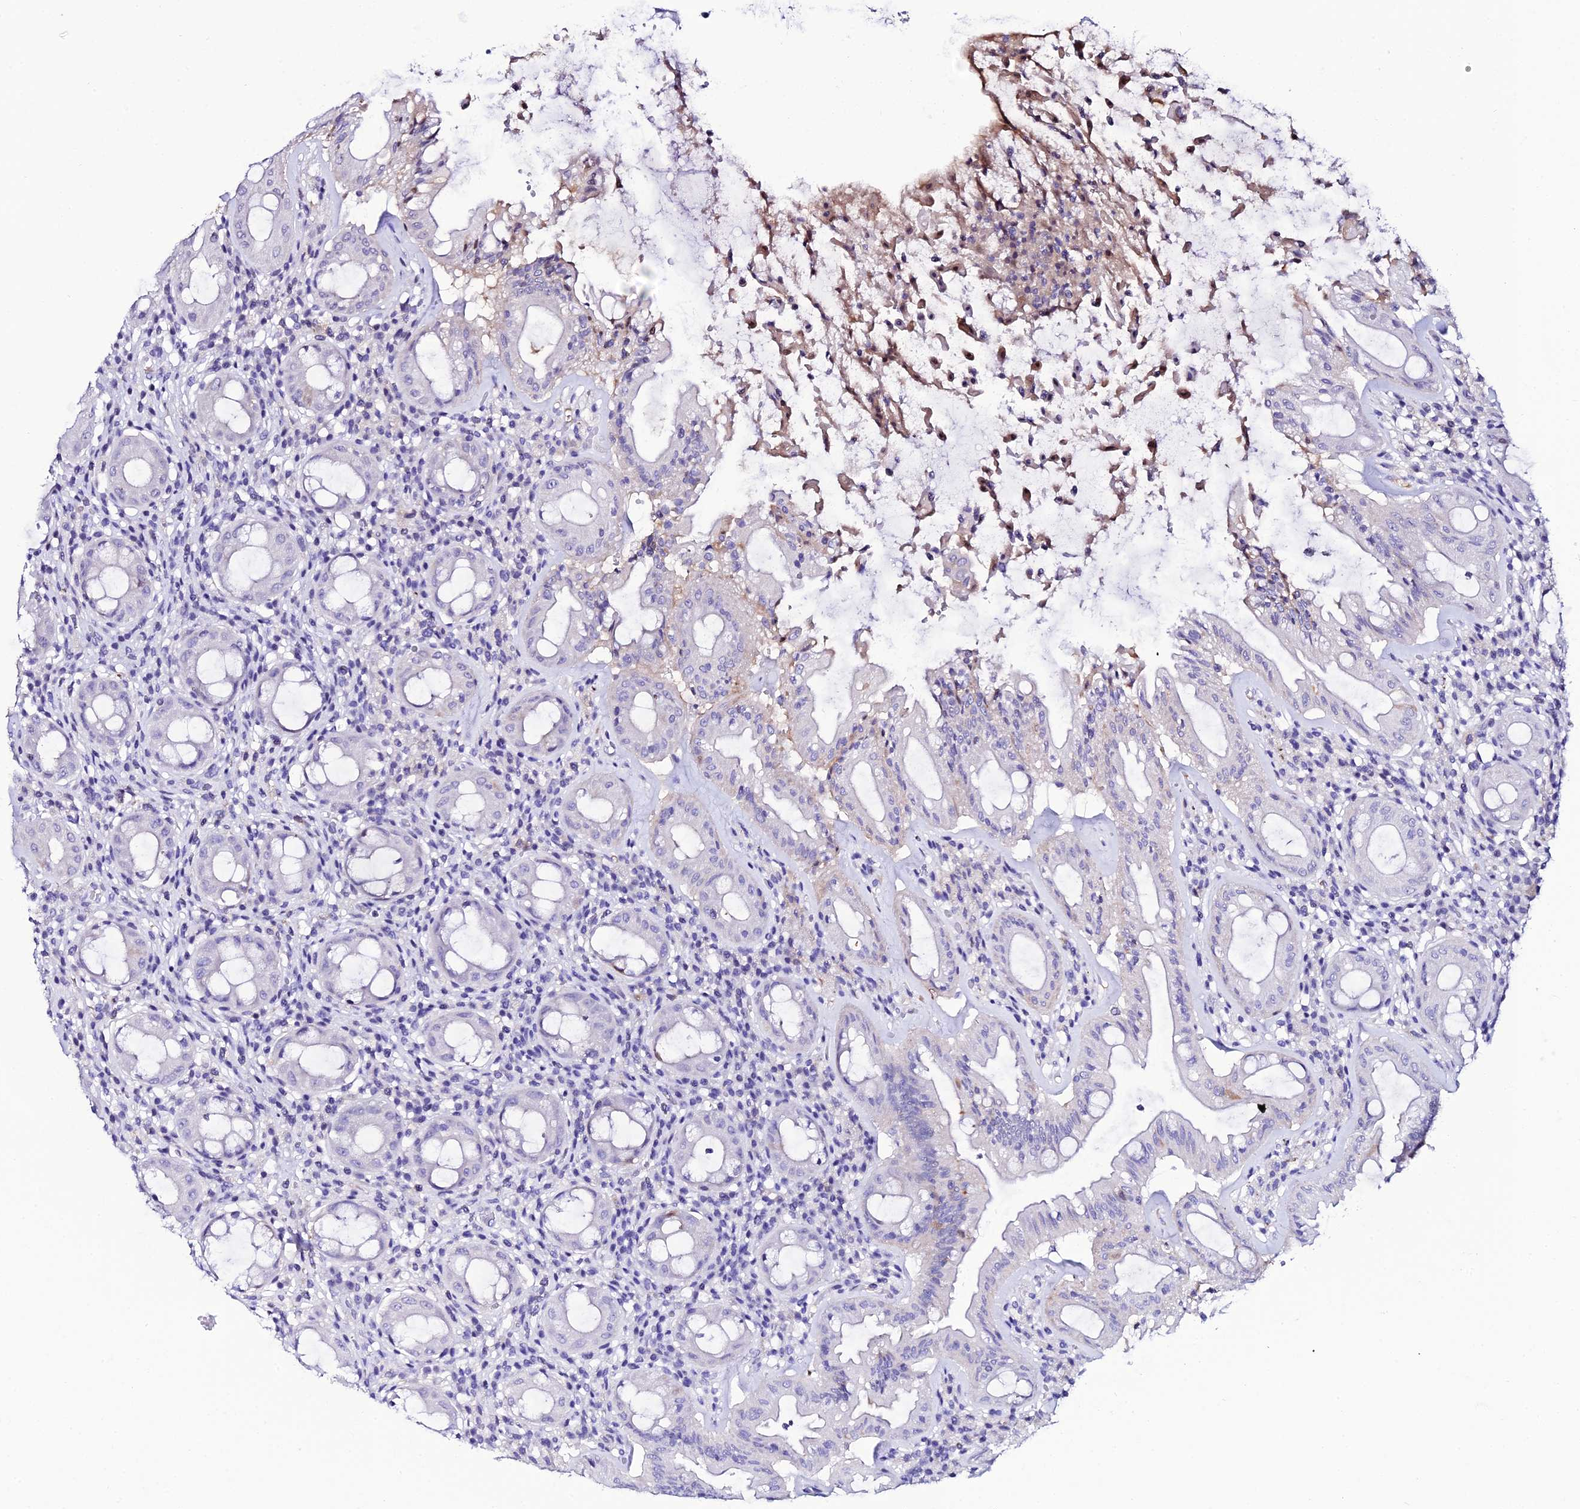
{"staining": {"intensity": "negative", "quantity": "none", "location": "none"}, "tissue": "rectum", "cell_type": "Glandular cells", "image_type": "normal", "snomed": [{"axis": "morphology", "description": "Normal tissue, NOS"}, {"axis": "topography", "description": "Rectum"}], "caption": "The immunohistochemistry histopathology image has no significant staining in glandular cells of rectum.", "gene": "DEFB132", "patient": {"sex": "female", "age": 57}}